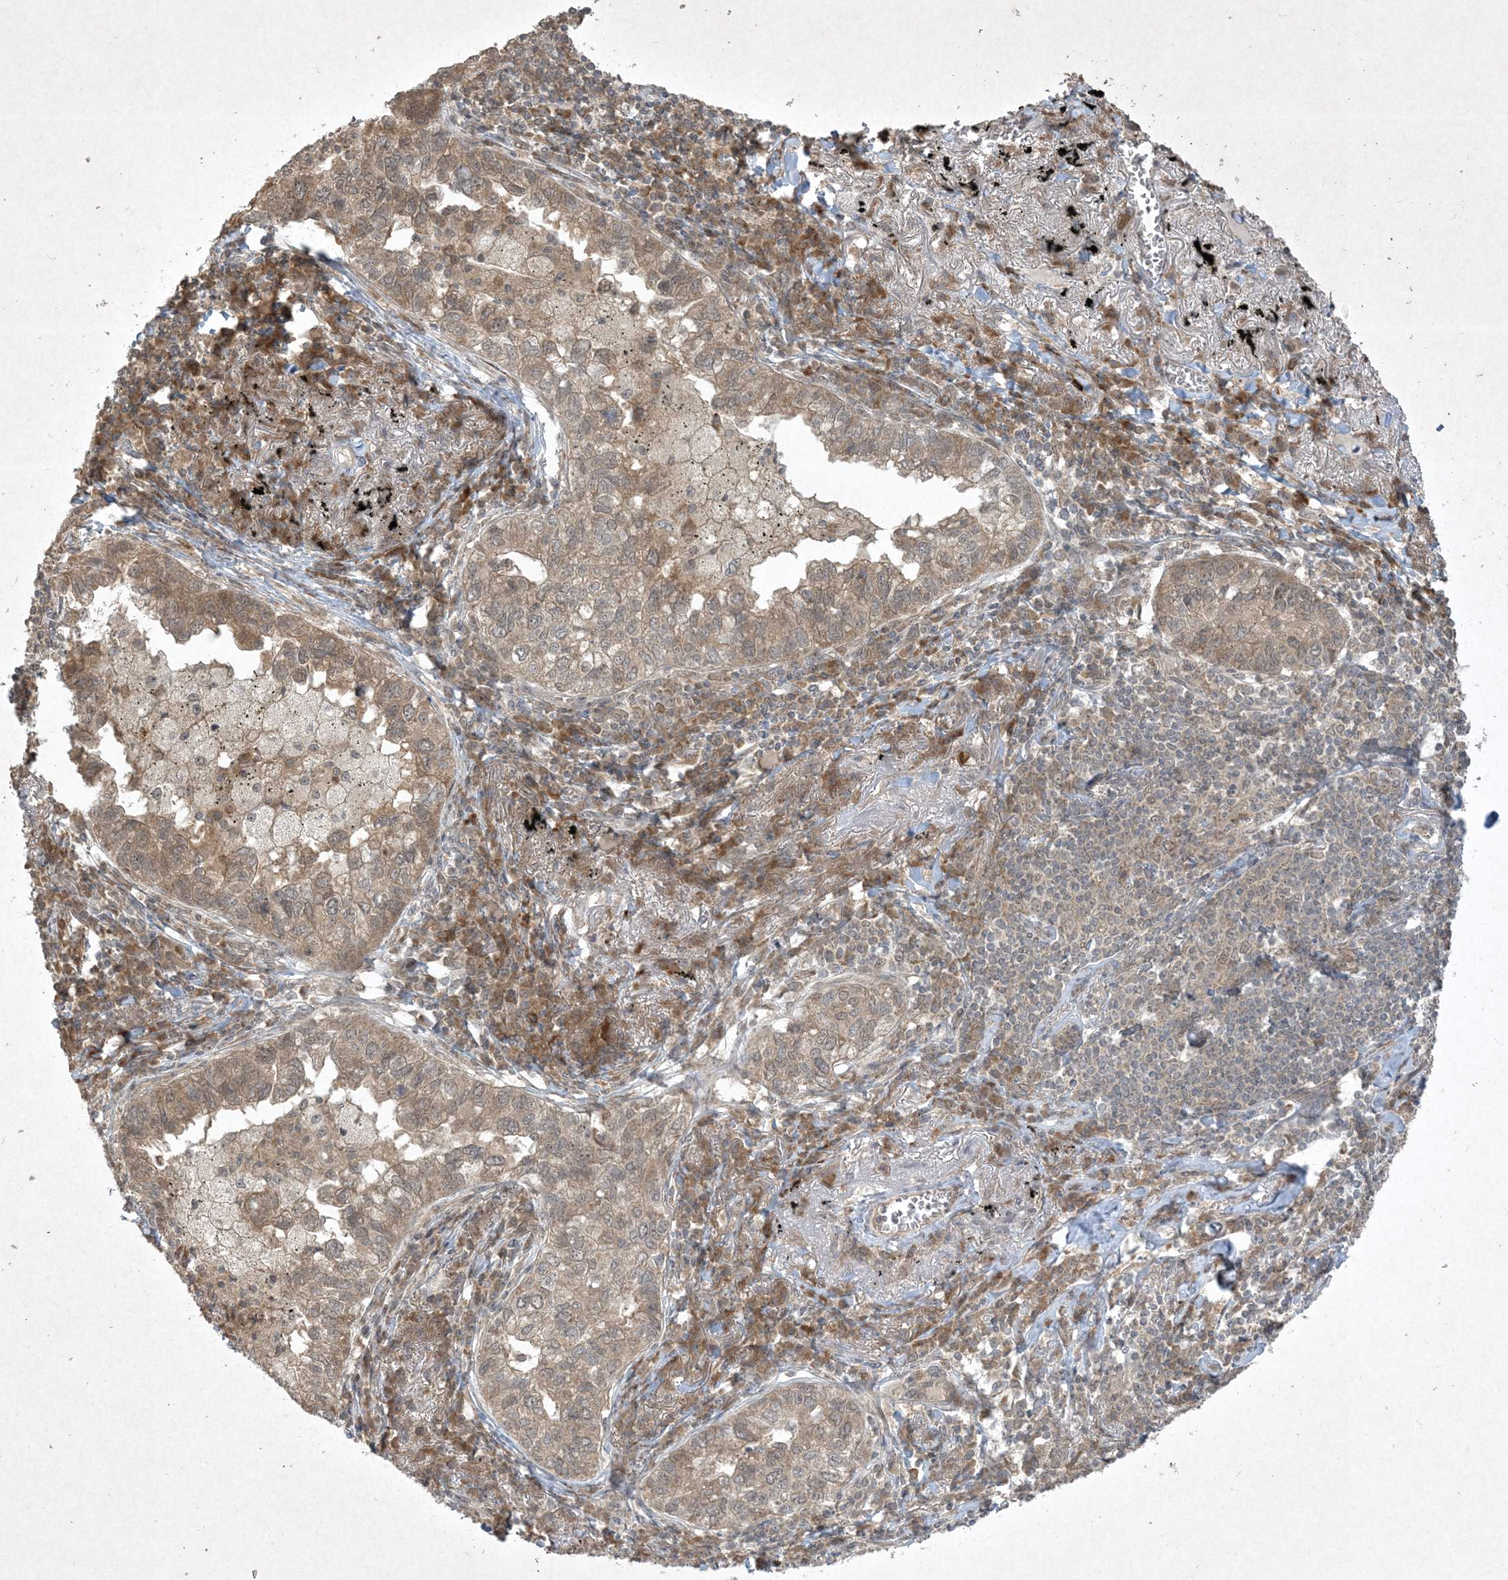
{"staining": {"intensity": "weak", "quantity": "25%-75%", "location": "cytoplasmic/membranous,nuclear"}, "tissue": "lung cancer", "cell_type": "Tumor cells", "image_type": "cancer", "snomed": [{"axis": "morphology", "description": "Adenocarcinoma, NOS"}, {"axis": "topography", "description": "Lung"}], "caption": "Protein staining exhibits weak cytoplasmic/membranous and nuclear staining in about 25%-75% of tumor cells in adenocarcinoma (lung).", "gene": "NRBP2", "patient": {"sex": "male", "age": 65}}